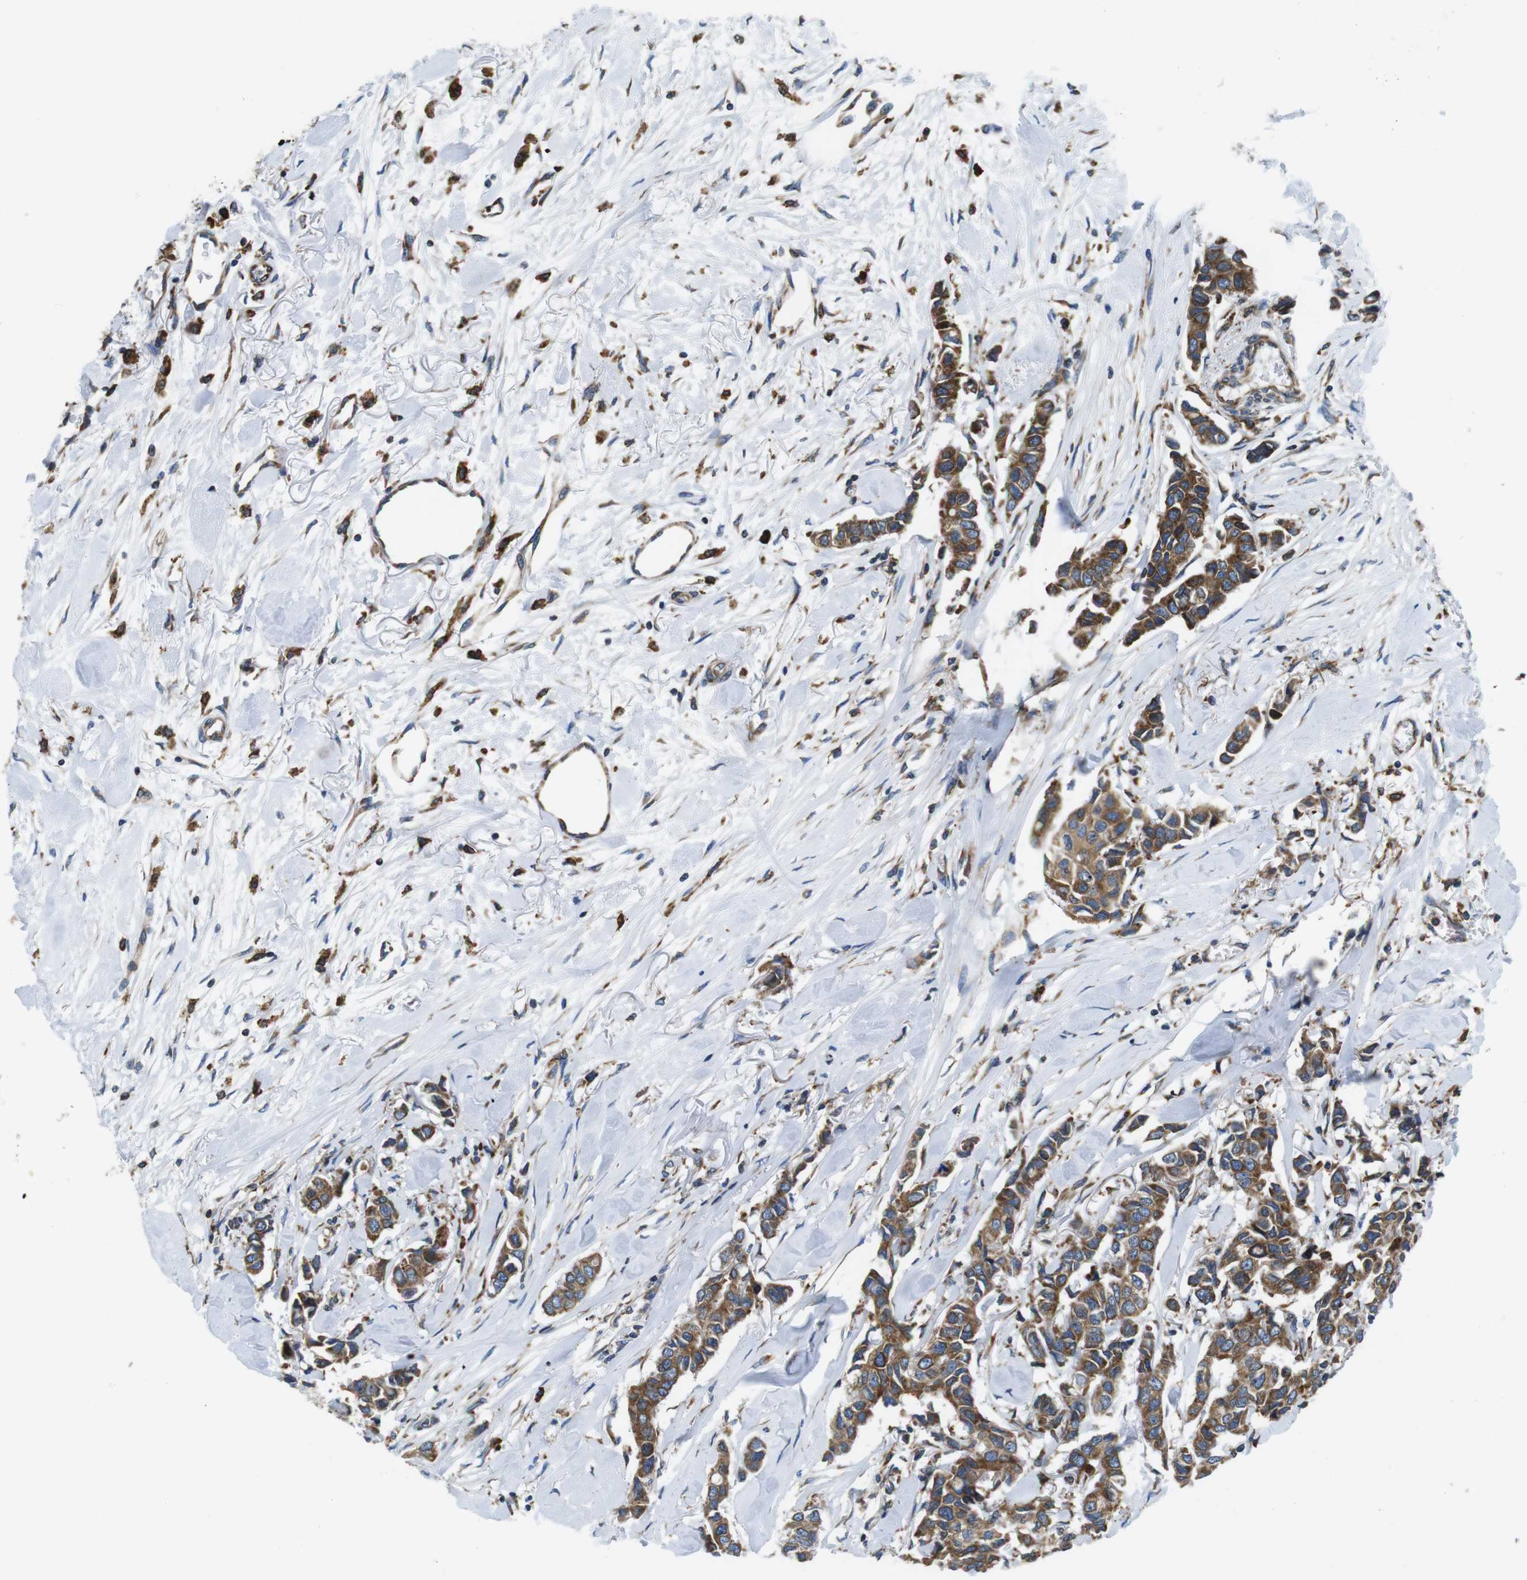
{"staining": {"intensity": "moderate", "quantity": ">75%", "location": "cytoplasmic/membranous"}, "tissue": "breast cancer", "cell_type": "Tumor cells", "image_type": "cancer", "snomed": [{"axis": "morphology", "description": "Duct carcinoma"}, {"axis": "topography", "description": "Breast"}], "caption": "Brown immunohistochemical staining in human invasive ductal carcinoma (breast) exhibits moderate cytoplasmic/membranous staining in approximately >75% of tumor cells.", "gene": "UGGT1", "patient": {"sex": "female", "age": 80}}